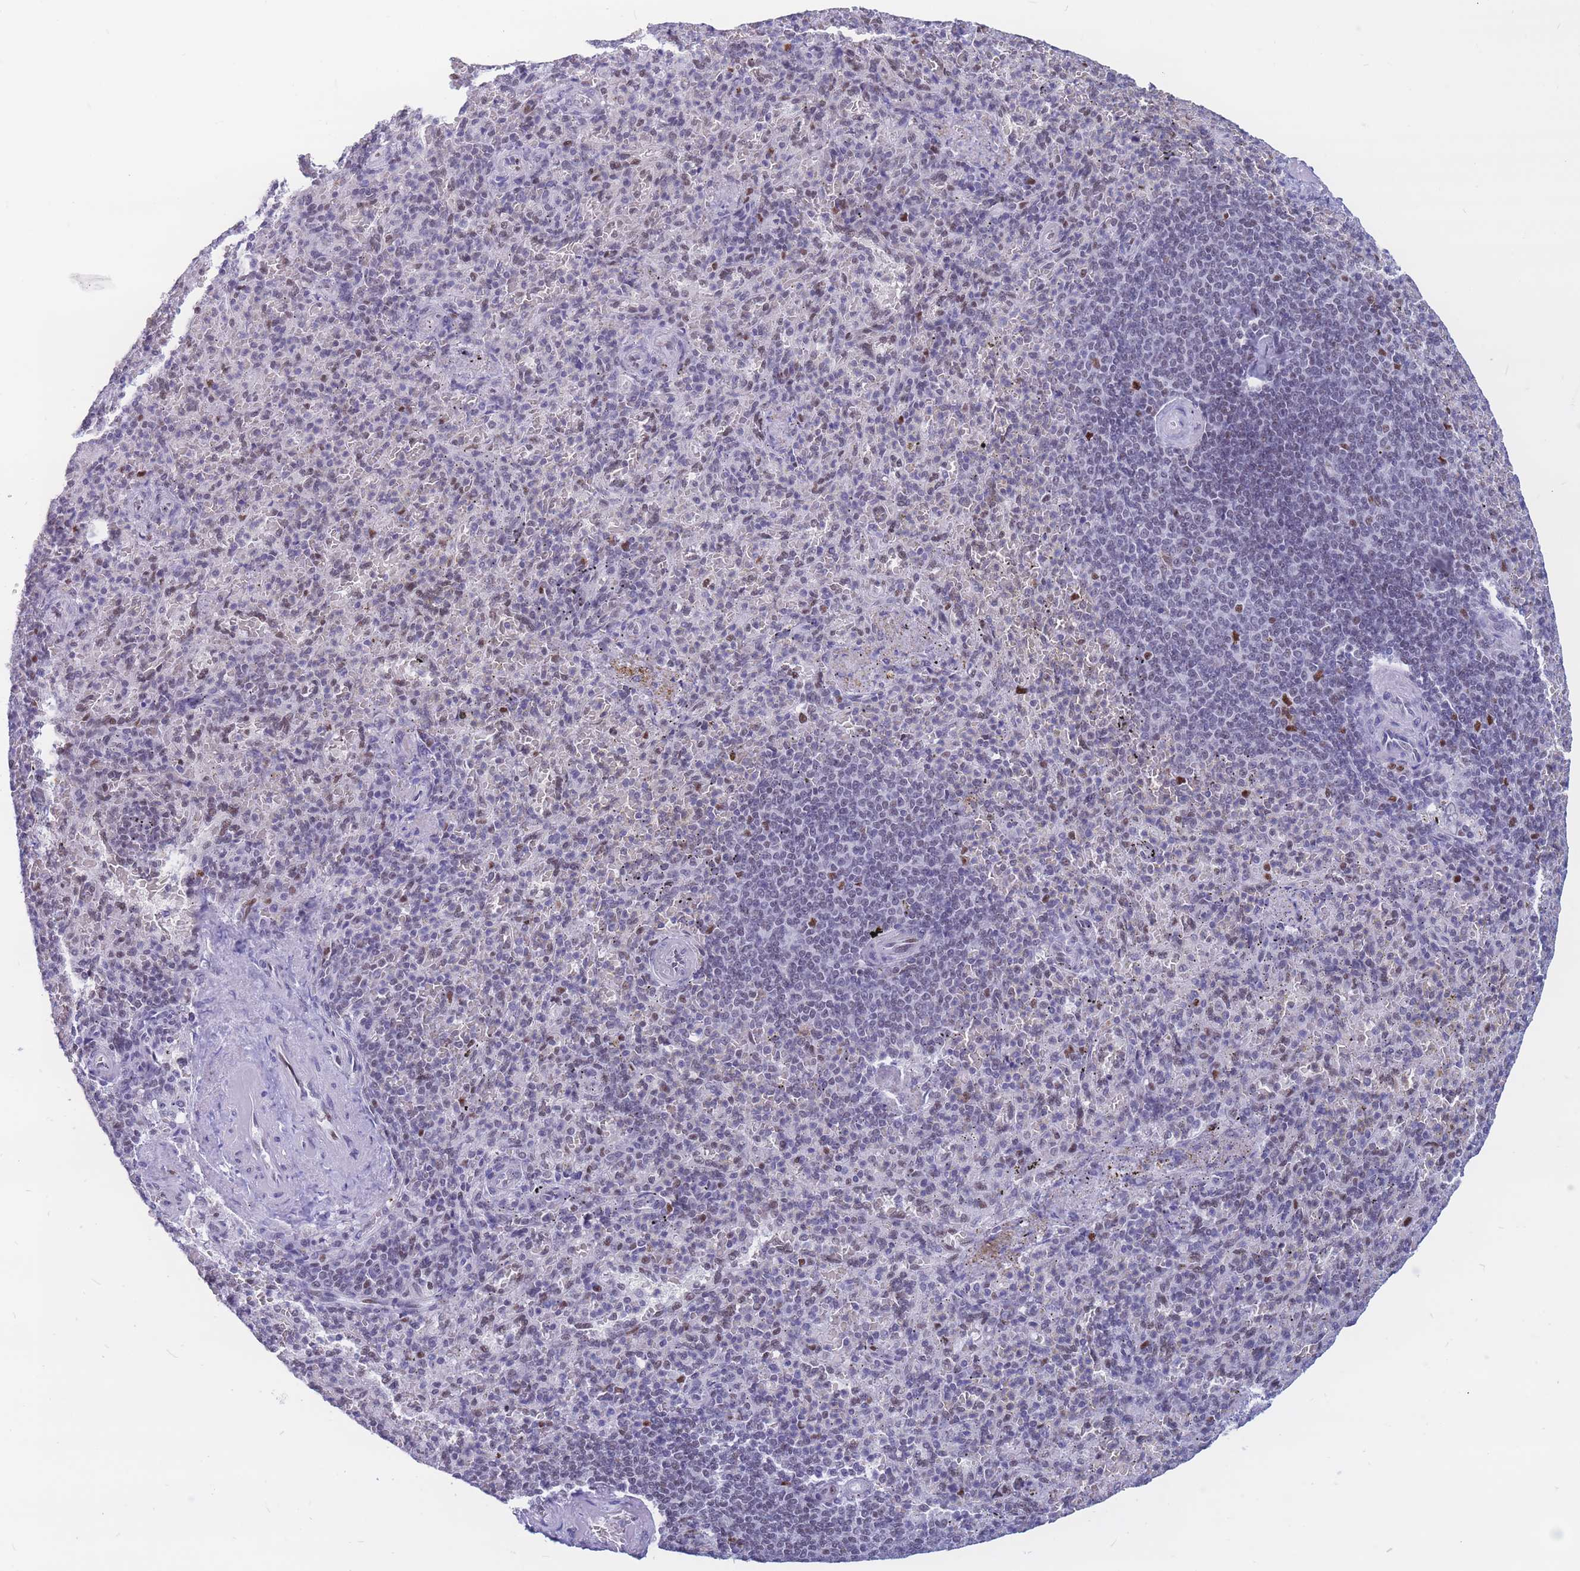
{"staining": {"intensity": "negative", "quantity": "none", "location": "none"}, "tissue": "spleen", "cell_type": "Cells in red pulp", "image_type": "normal", "snomed": [{"axis": "morphology", "description": "Normal tissue, NOS"}, {"axis": "topography", "description": "Spleen"}], "caption": "There is no significant positivity in cells in red pulp of spleen.", "gene": "NASP", "patient": {"sex": "female", "age": 74}}